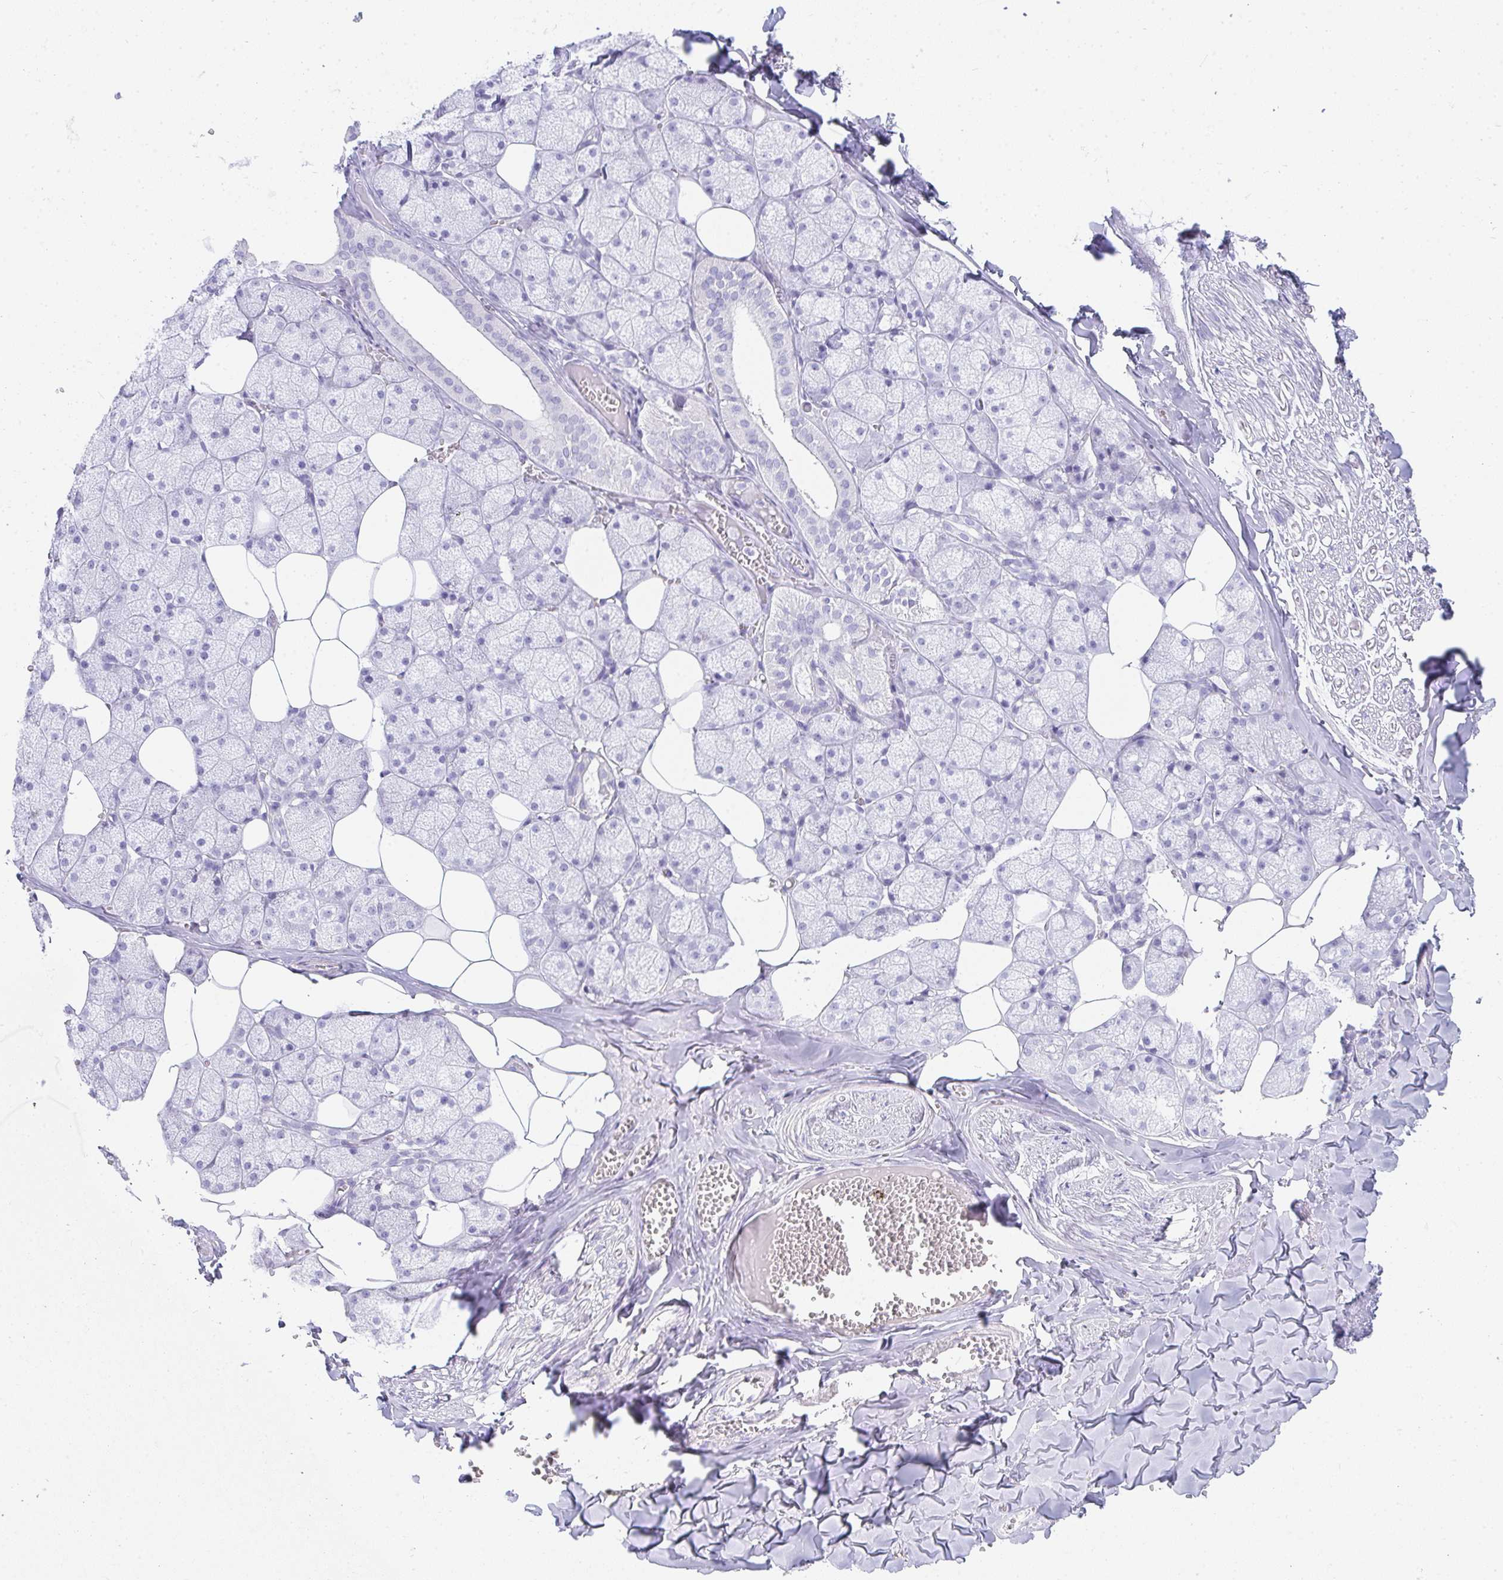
{"staining": {"intensity": "negative", "quantity": "none", "location": "none"}, "tissue": "salivary gland", "cell_type": "Glandular cells", "image_type": "normal", "snomed": [{"axis": "morphology", "description": "Normal tissue, NOS"}, {"axis": "topography", "description": "Salivary gland"}, {"axis": "topography", "description": "Peripheral nerve tissue"}], "caption": "A high-resolution photomicrograph shows immunohistochemistry staining of benign salivary gland, which demonstrates no significant expression in glandular cells. (Stains: DAB (3,3'-diaminobenzidine) immunohistochemistry (IHC) with hematoxylin counter stain, Microscopy: brightfield microscopy at high magnification).", "gene": "PRND", "patient": {"sex": "male", "age": 38}}